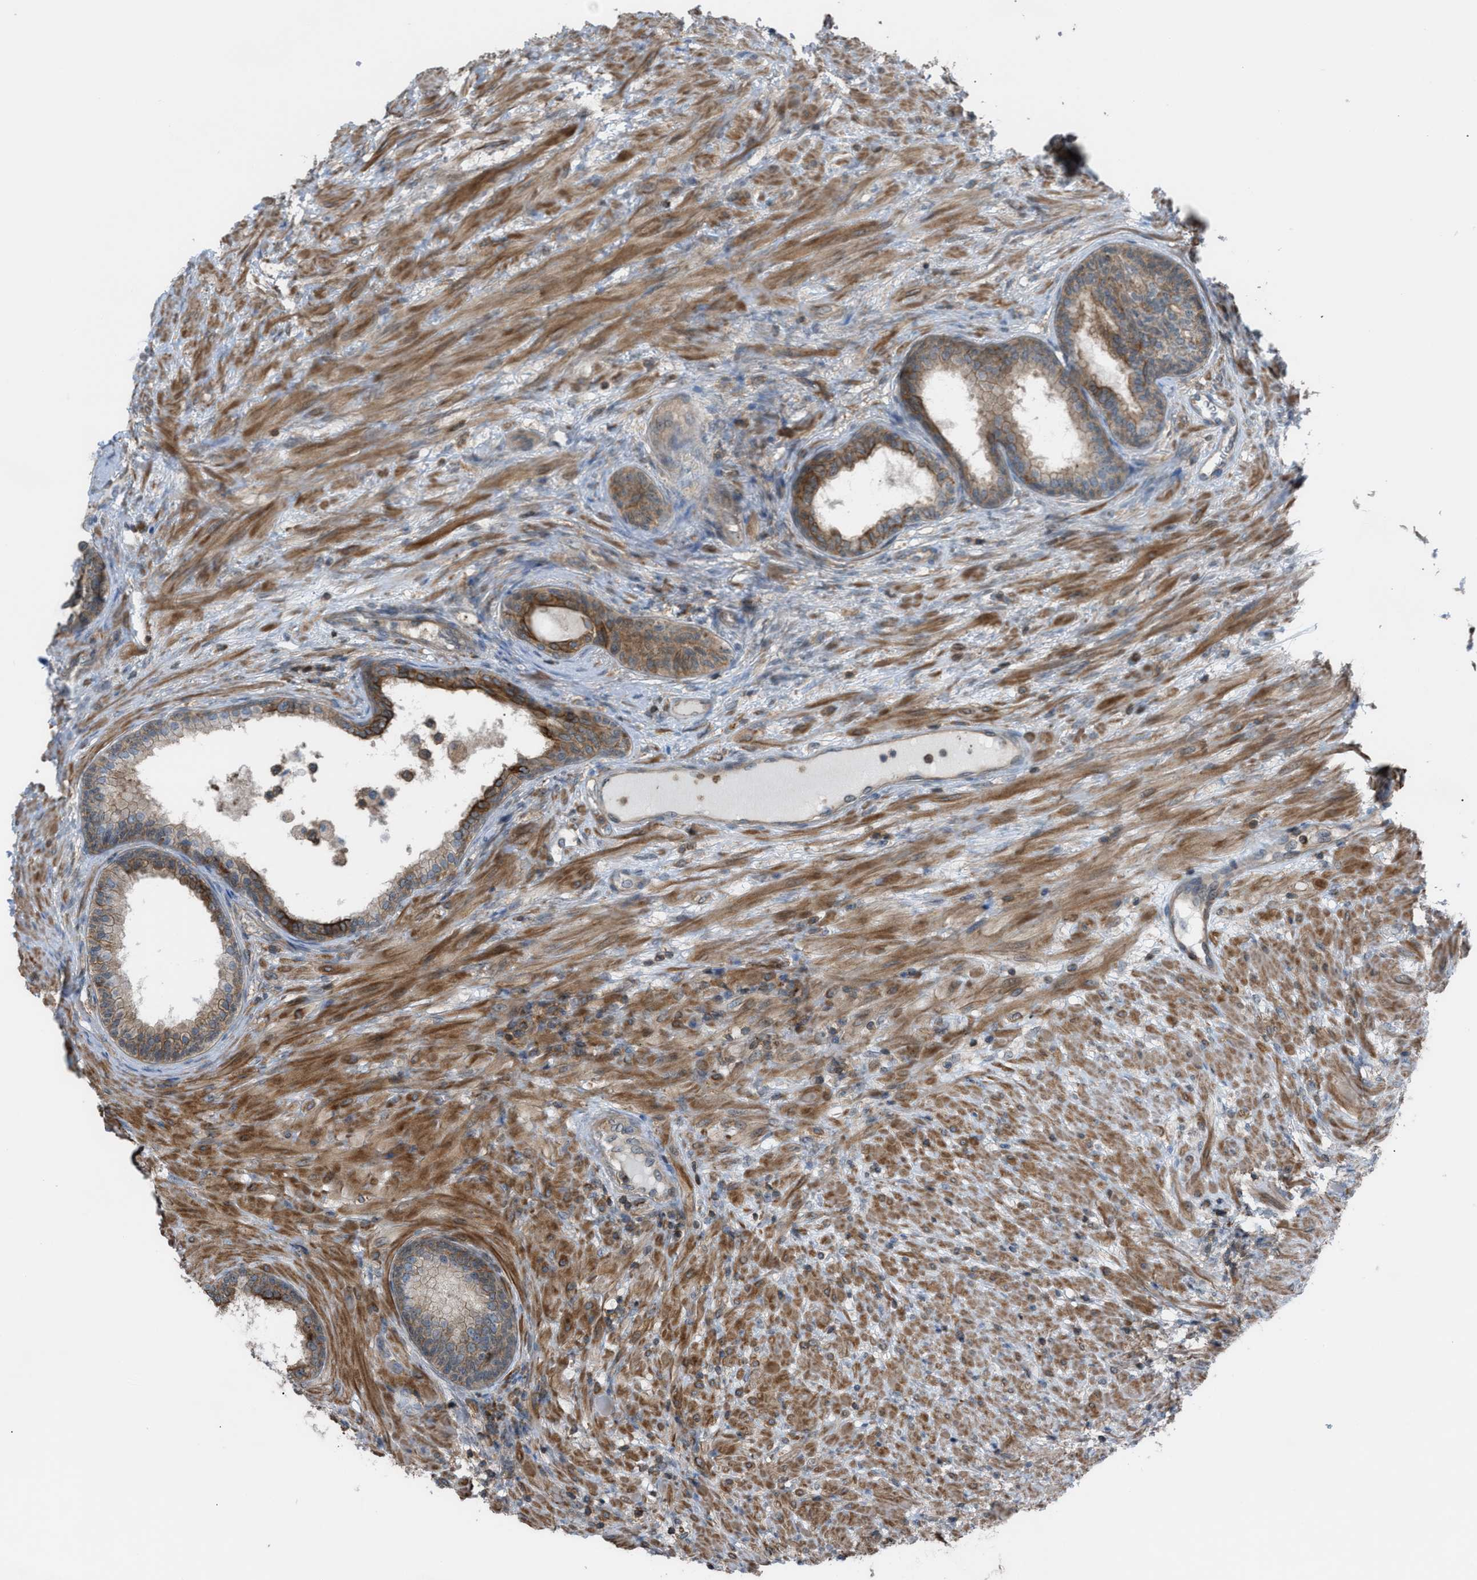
{"staining": {"intensity": "moderate", "quantity": "25%-75%", "location": "cytoplasmic/membranous"}, "tissue": "prostate", "cell_type": "Glandular cells", "image_type": "normal", "snomed": [{"axis": "morphology", "description": "Normal tissue, NOS"}, {"axis": "topography", "description": "Prostate"}], "caption": "DAB immunohistochemical staining of benign prostate exhibits moderate cytoplasmic/membranous protein expression in approximately 25%-75% of glandular cells.", "gene": "DYRK1A", "patient": {"sex": "male", "age": 76}}